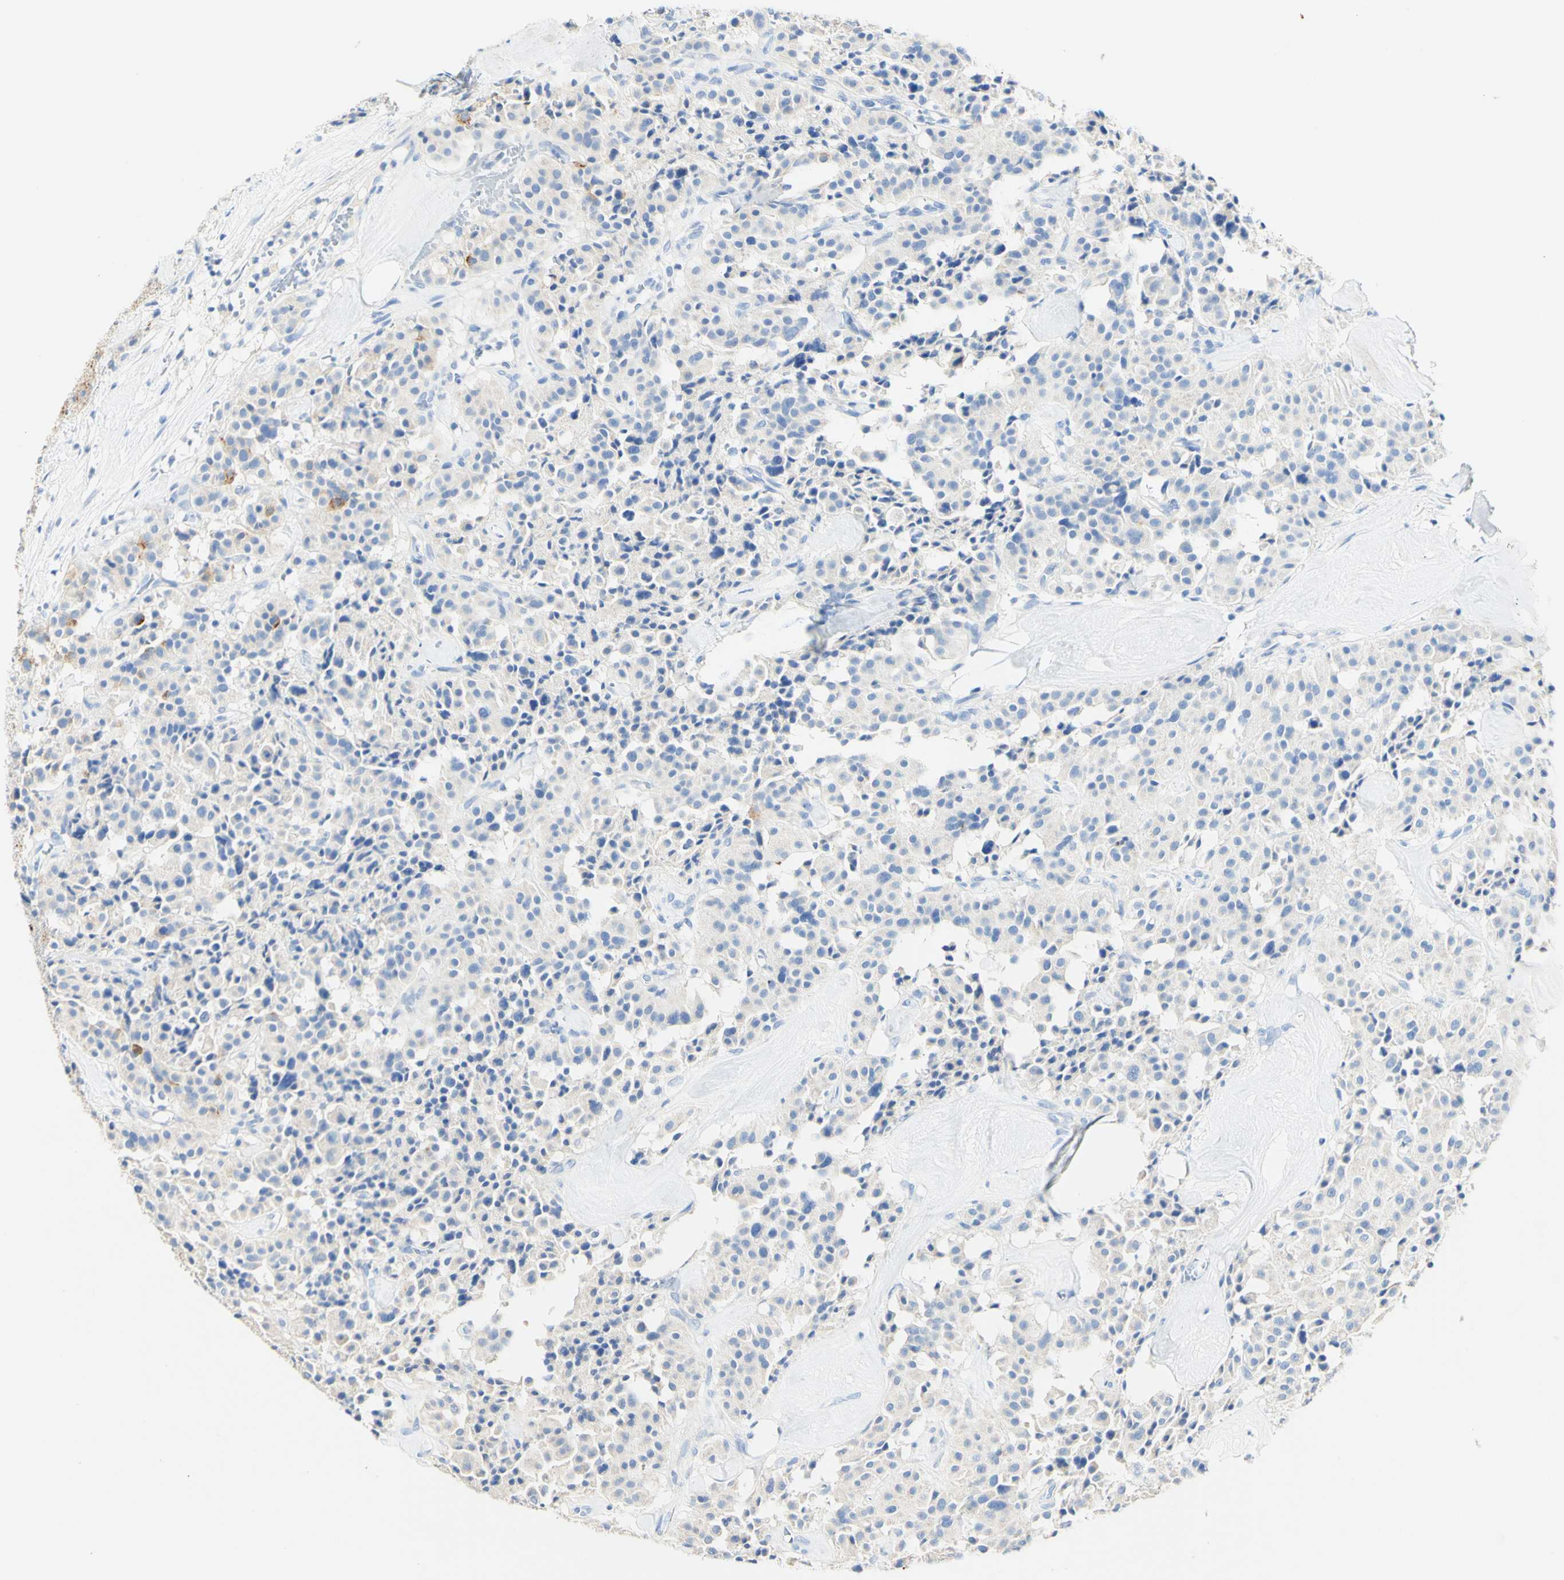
{"staining": {"intensity": "negative", "quantity": "none", "location": "none"}, "tissue": "carcinoid", "cell_type": "Tumor cells", "image_type": "cancer", "snomed": [{"axis": "morphology", "description": "Carcinoid, malignant, NOS"}, {"axis": "topography", "description": "Lung"}], "caption": "Human carcinoid stained for a protein using immunohistochemistry shows no staining in tumor cells.", "gene": "PIGR", "patient": {"sex": "male", "age": 30}}